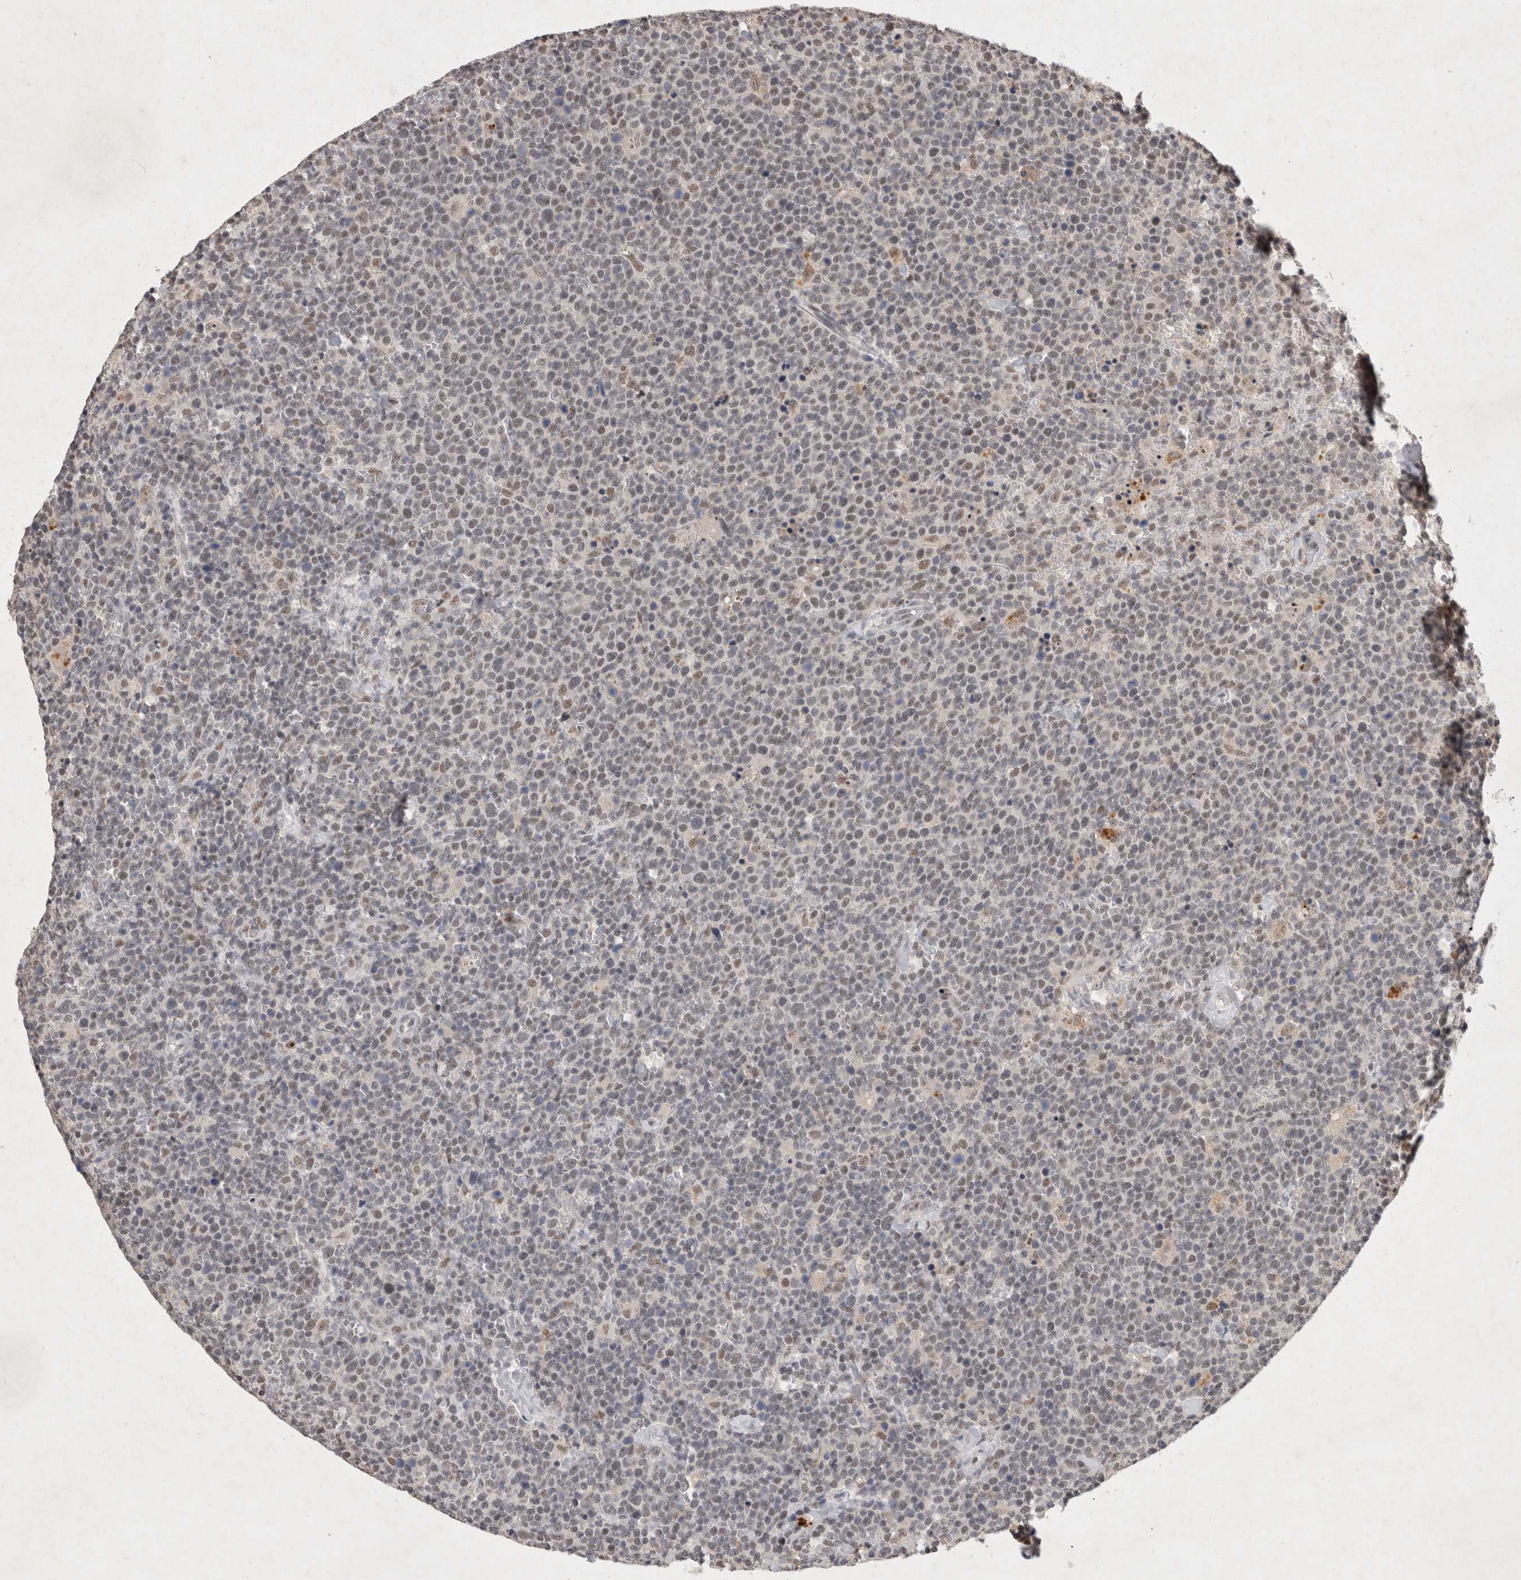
{"staining": {"intensity": "weak", "quantity": "<25%", "location": "nuclear"}, "tissue": "lymphoma", "cell_type": "Tumor cells", "image_type": "cancer", "snomed": [{"axis": "morphology", "description": "Malignant lymphoma, non-Hodgkin's type, High grade"}, {"axis": "topography", "description": "Lymph node"}], "caption": "Micrograph shows no protein staining in tumor cells of high-grade malignant lymphoma, non-Hodgkin's type tissue.", "gene": "XRCC5", "patient": {"sex": "male", "age": 61}}